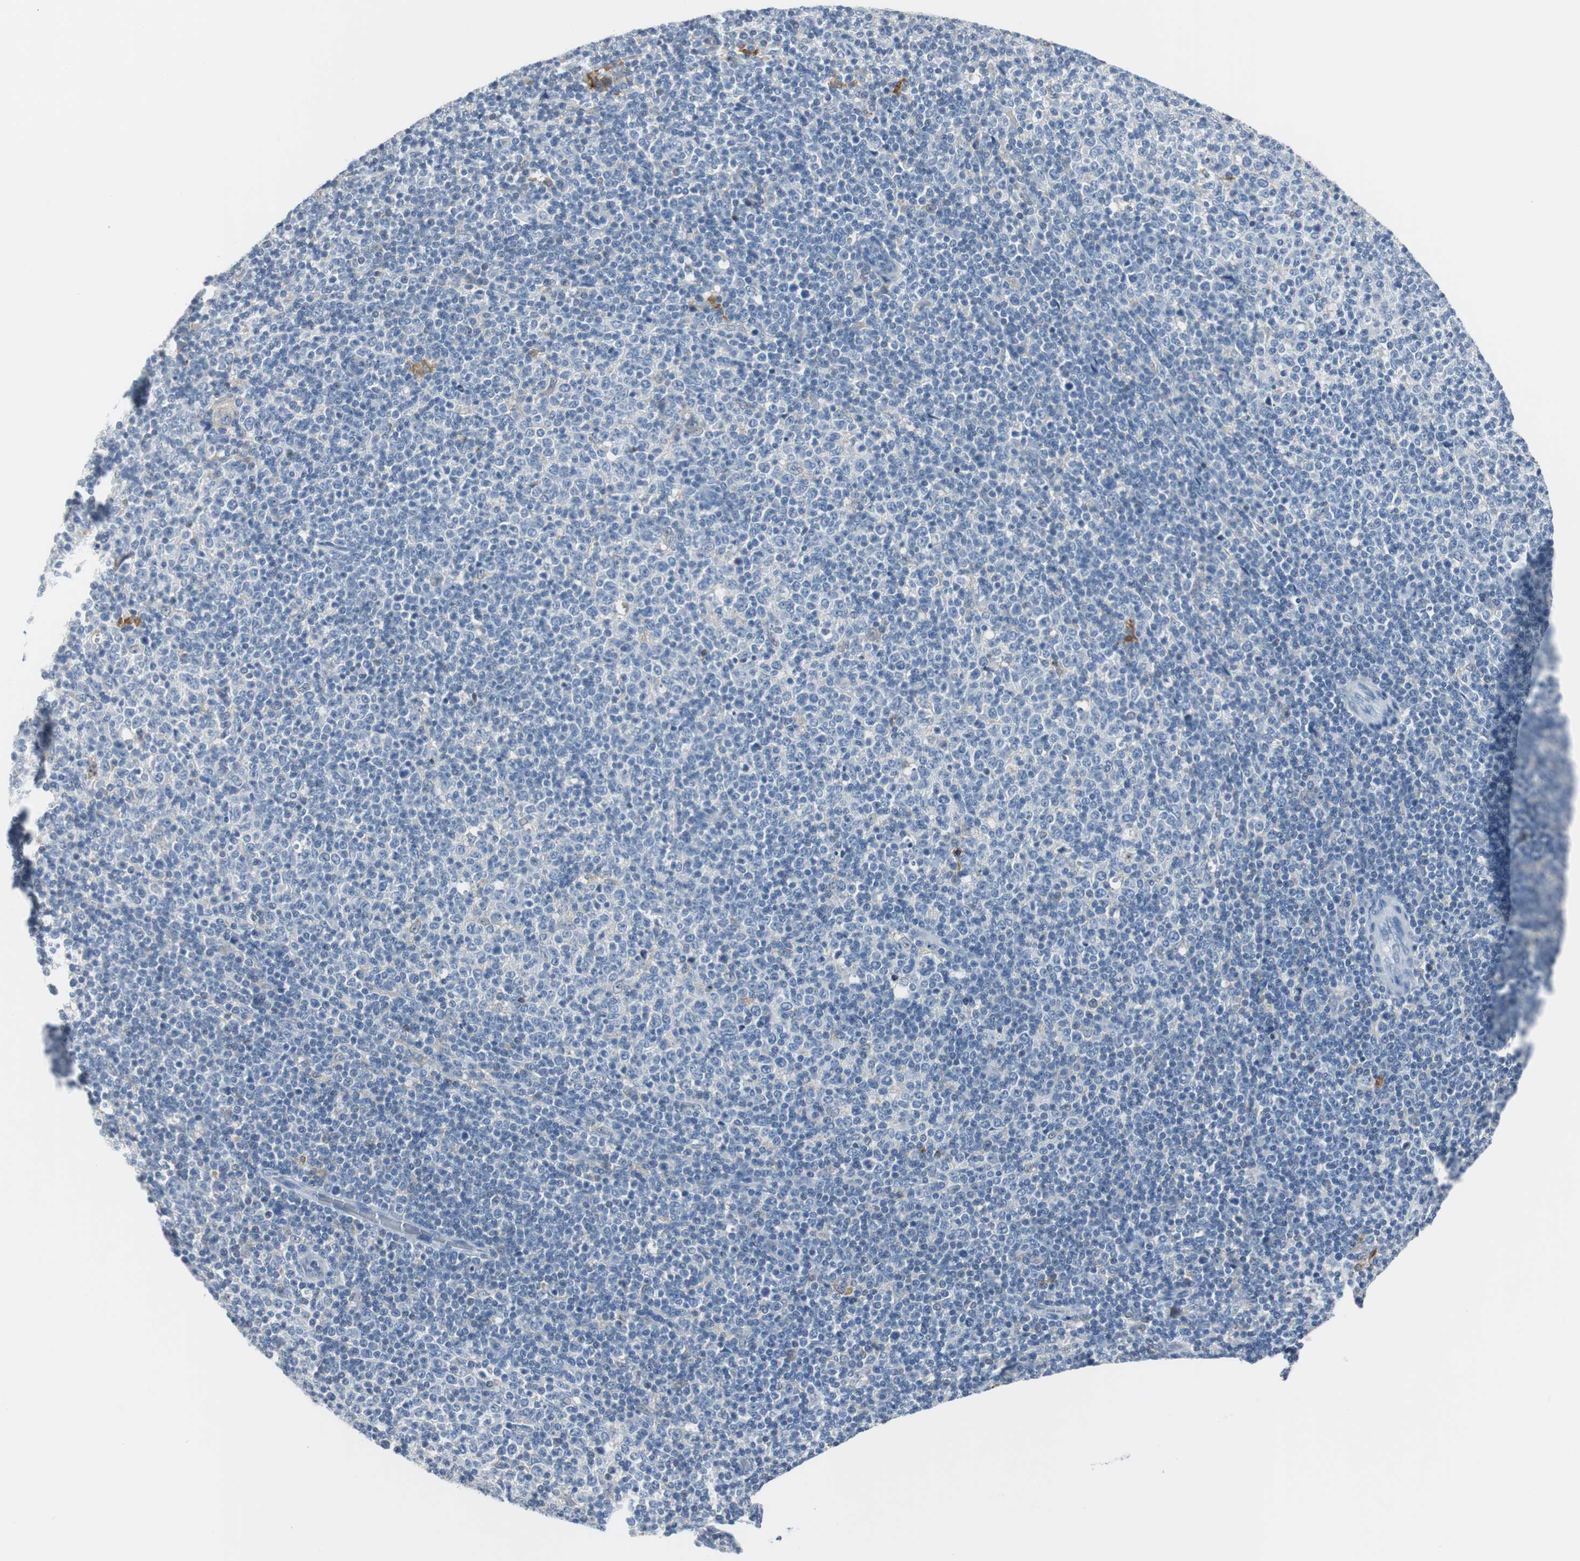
{"staining": {"intensity": "negative", "quantity": "none", "location": "none"}, "tissue": "lymphoma", "cell_type": "Tumor cells", "image_type": "cancer", "snomed": [{"axis": "morphology", "description": "Malignant lymphoma, non-Hodgkin's type, Low grade"}, {"axis": "topography", "description": "Lymph node"}], "caption": "An immunohistochemistry photomicrograph of lymphoma is shown. There is no staining in tumor cells of lymphoma. Nuclei are stained in blue.", "gene": "FBP1", "patient": {"sex": "male", "age": 70}}